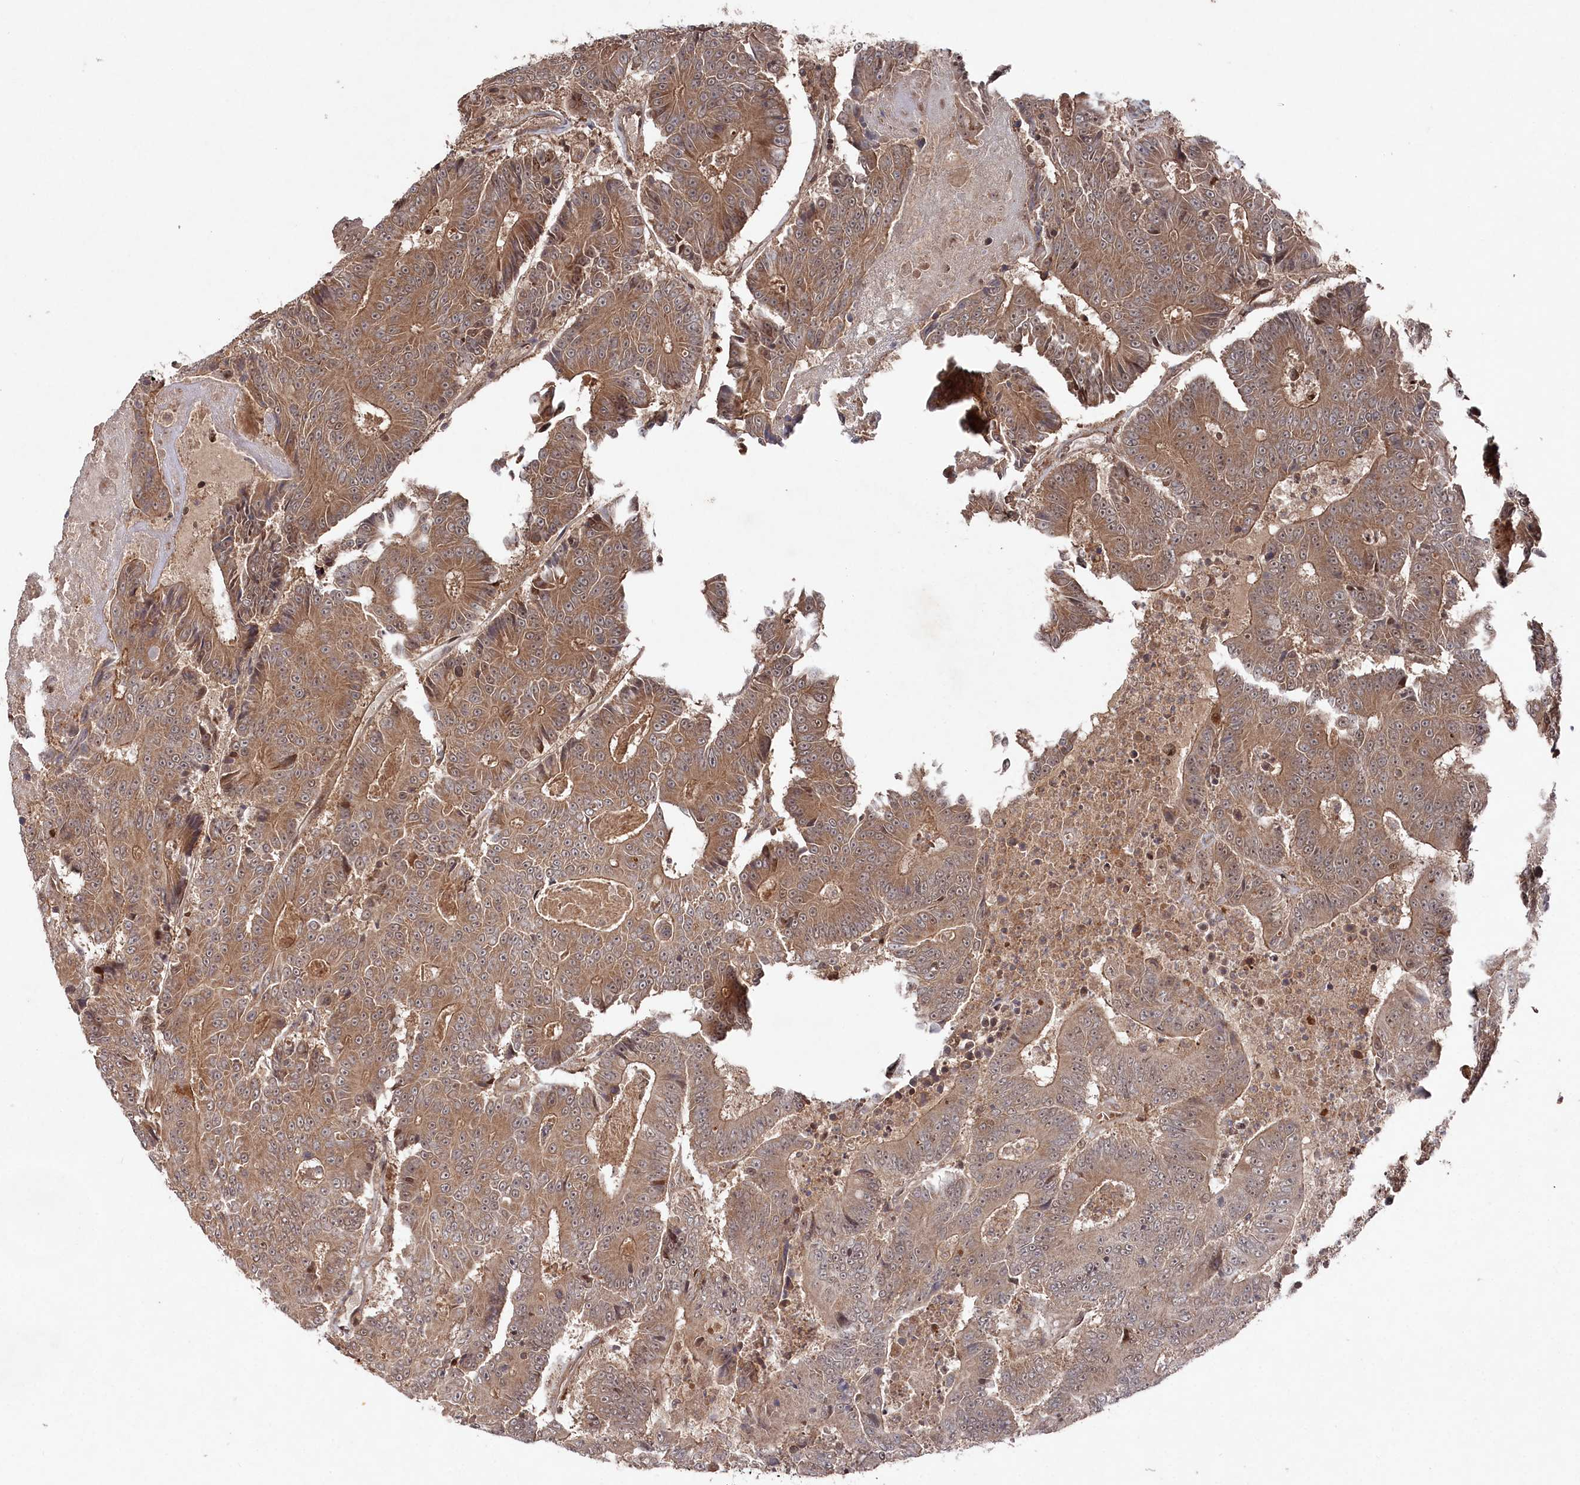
{"staining": {"intensity": "moderate", "quantity": ">75%", "location": "cytoplasmic/membranous"}, "tissue": "colorectal cancer", "cell_type": "Tumor cells", "image_type": "cancer", "snomed": [{"axis": "morphology", "description": "Adenocarcinoma, NOS"}, {"axis": "topography", "description": "Colon"}], "caption": "This photomicrograph shows immunohistochemistry staining of human adenocarcinoma (colorectal), with medium moderate cytoplasmic/membranous staining in approximately >75% of tumor cells.", "gene": "BORCS7", "patient": {"sex": "male", "age": 83}}